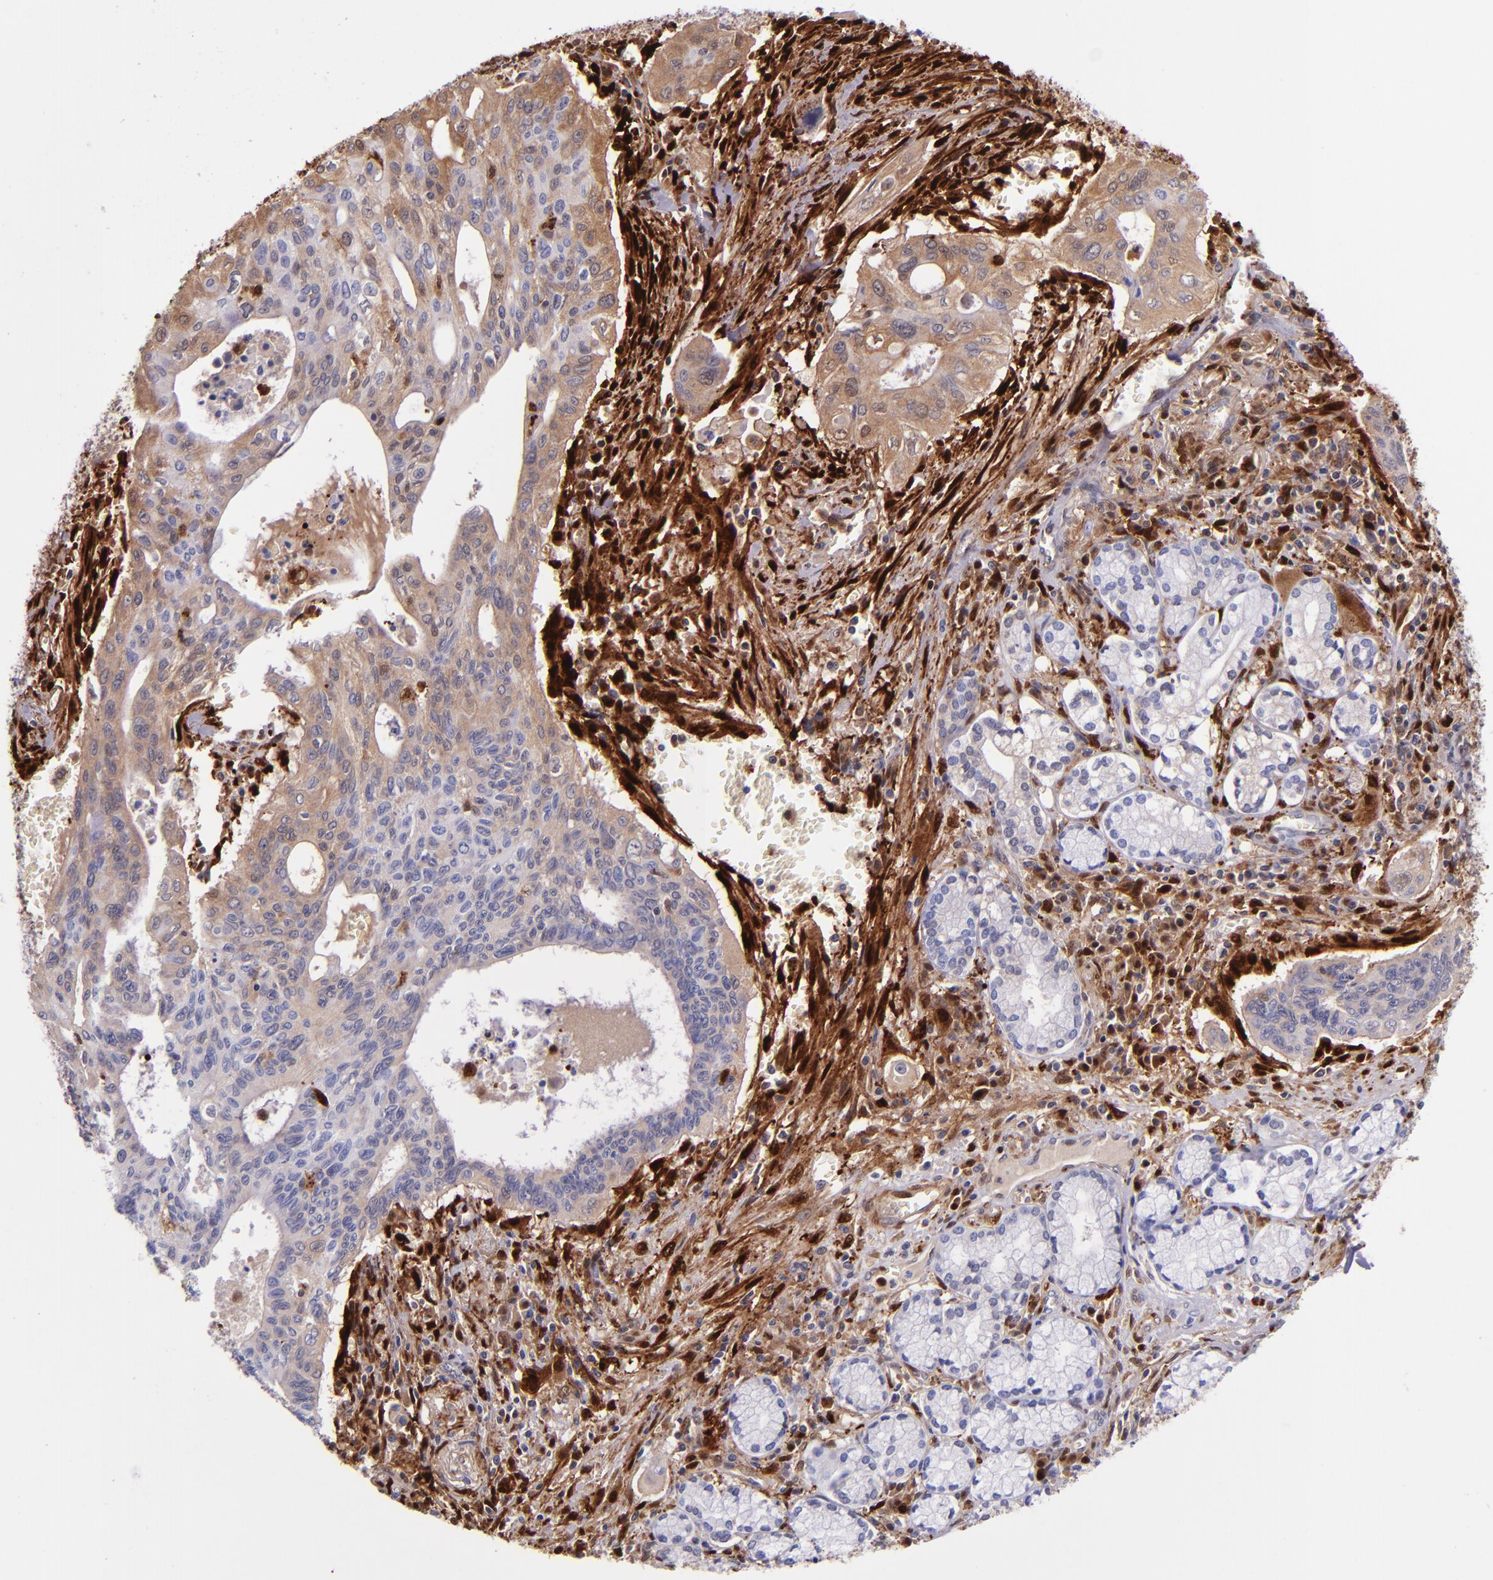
{"staining": {"intensity": "moderate", "quantity": ">75%", "location": "cytoplasmic/membranous"}, "tissue": "pancreatic cancer", "cell_type": "Tumor cells", "image_type": "cancer", "snomed": [{"axis": "morphology", "description": "Adenocarcinoma, NOS"}, {"axis": "topography", "description": "Pancreas"}], "caption": "The histopathology image reveals staining of pancreatic adenocarcinoma, revealing moderate cytoplasmic/membranous protein positivity (brown color) within tumor cells. Using DAB (3,3'-diaminobenzidine) (brown) and hematoxylin (blue) stains, captured at high magnification using brightfield microscopy.", "gene": "LGALS1", "patient": {"sex": "male", "age": 77}}